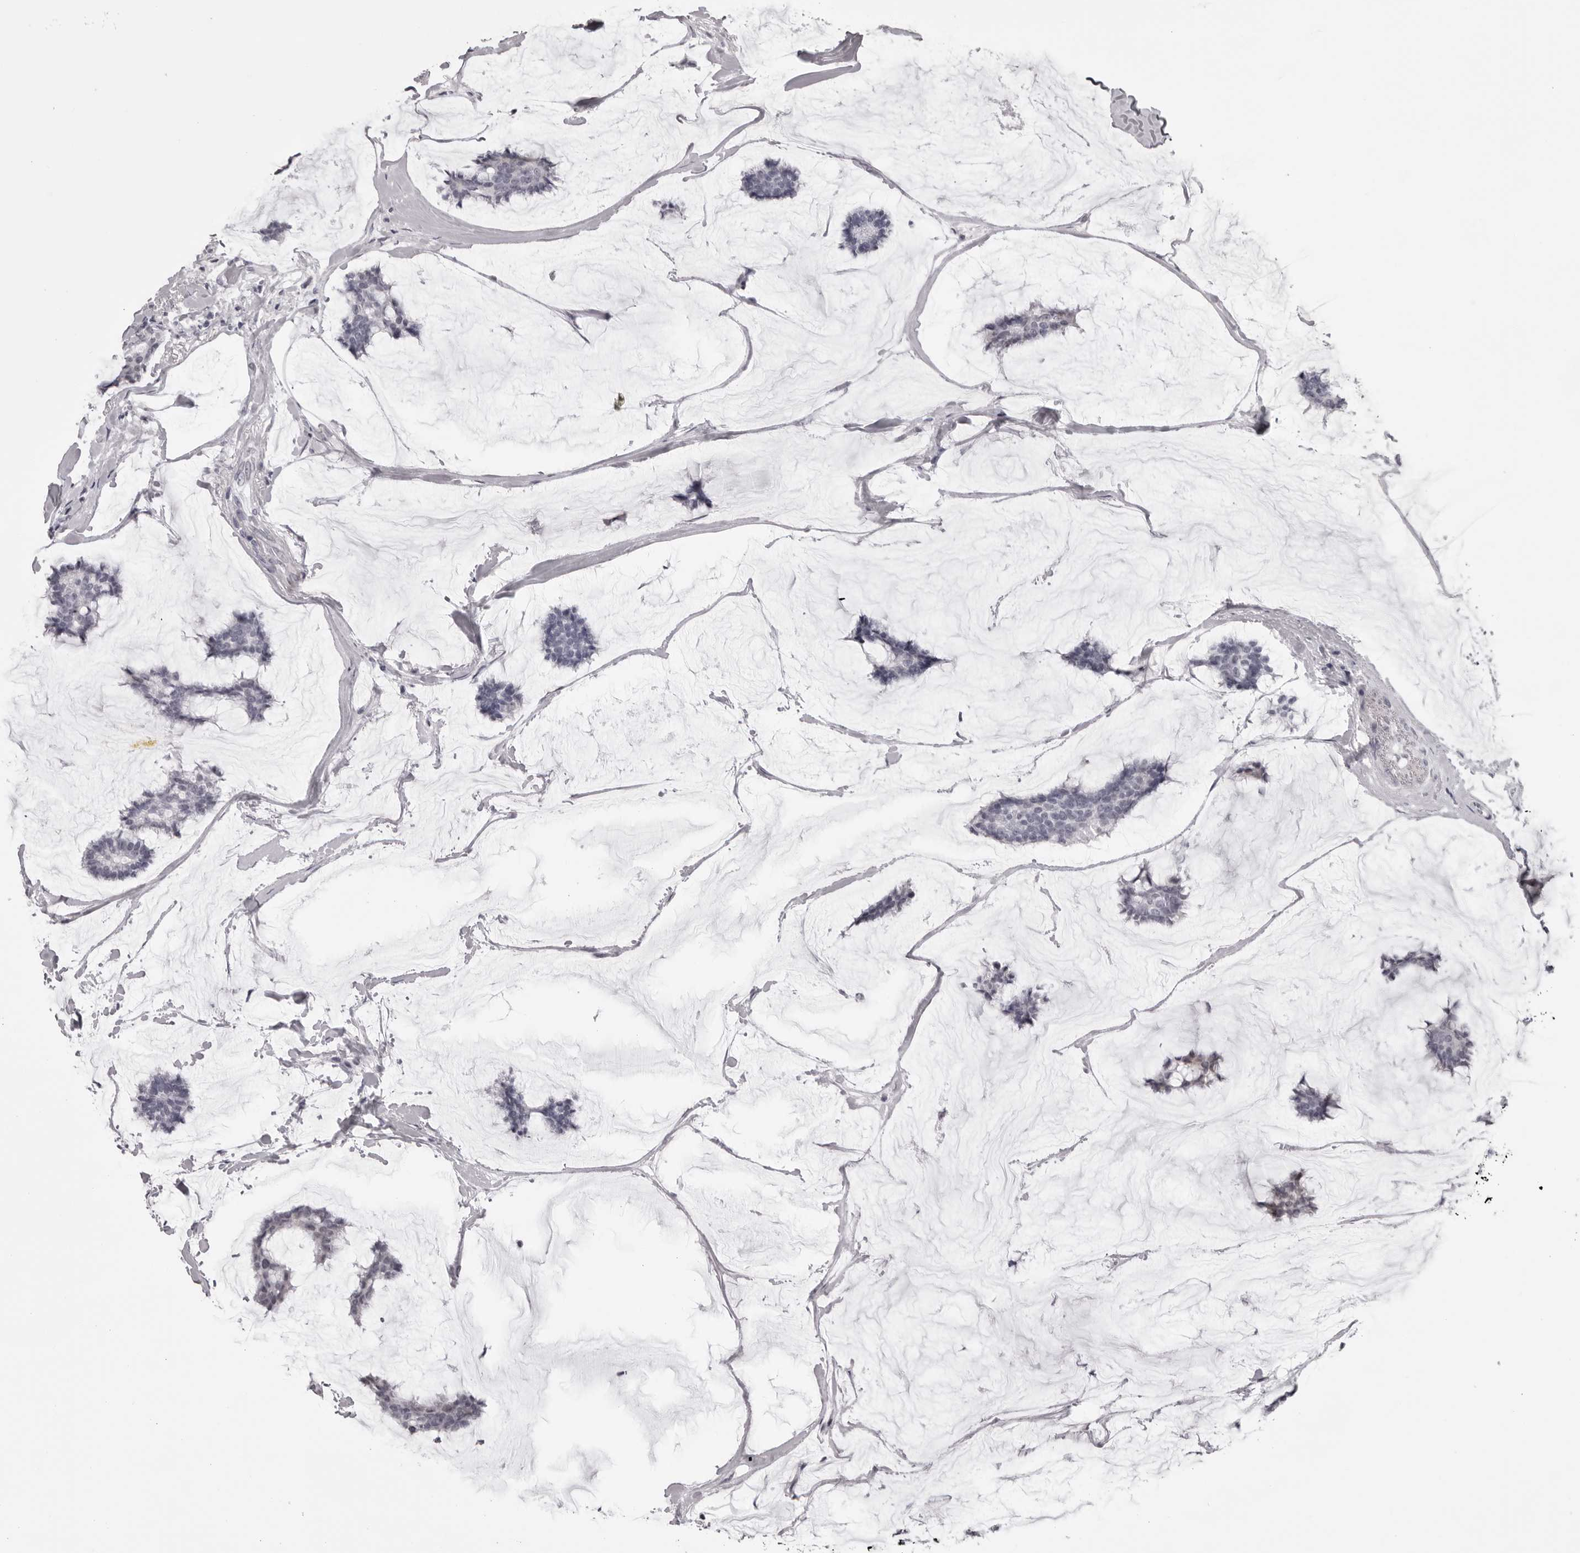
{"staining": {"intensity": "negative", "quantity": "none", "location": "none"}, "tissue": "breast cancer", "cell_type": "Tumor cells", "image_type": "cancer", "snomed": [{"axis": "morphology", "description": "Duct carcinoma"}, {"axis": "topography", "description": "Breast"}], "caption": "The photomicrograph demonstrates no staining of tumor cells in breast cancer (invasive ductal carcinoma).", "gene": "NUDT18", "patient": {"sex": "female", "age": 93}}